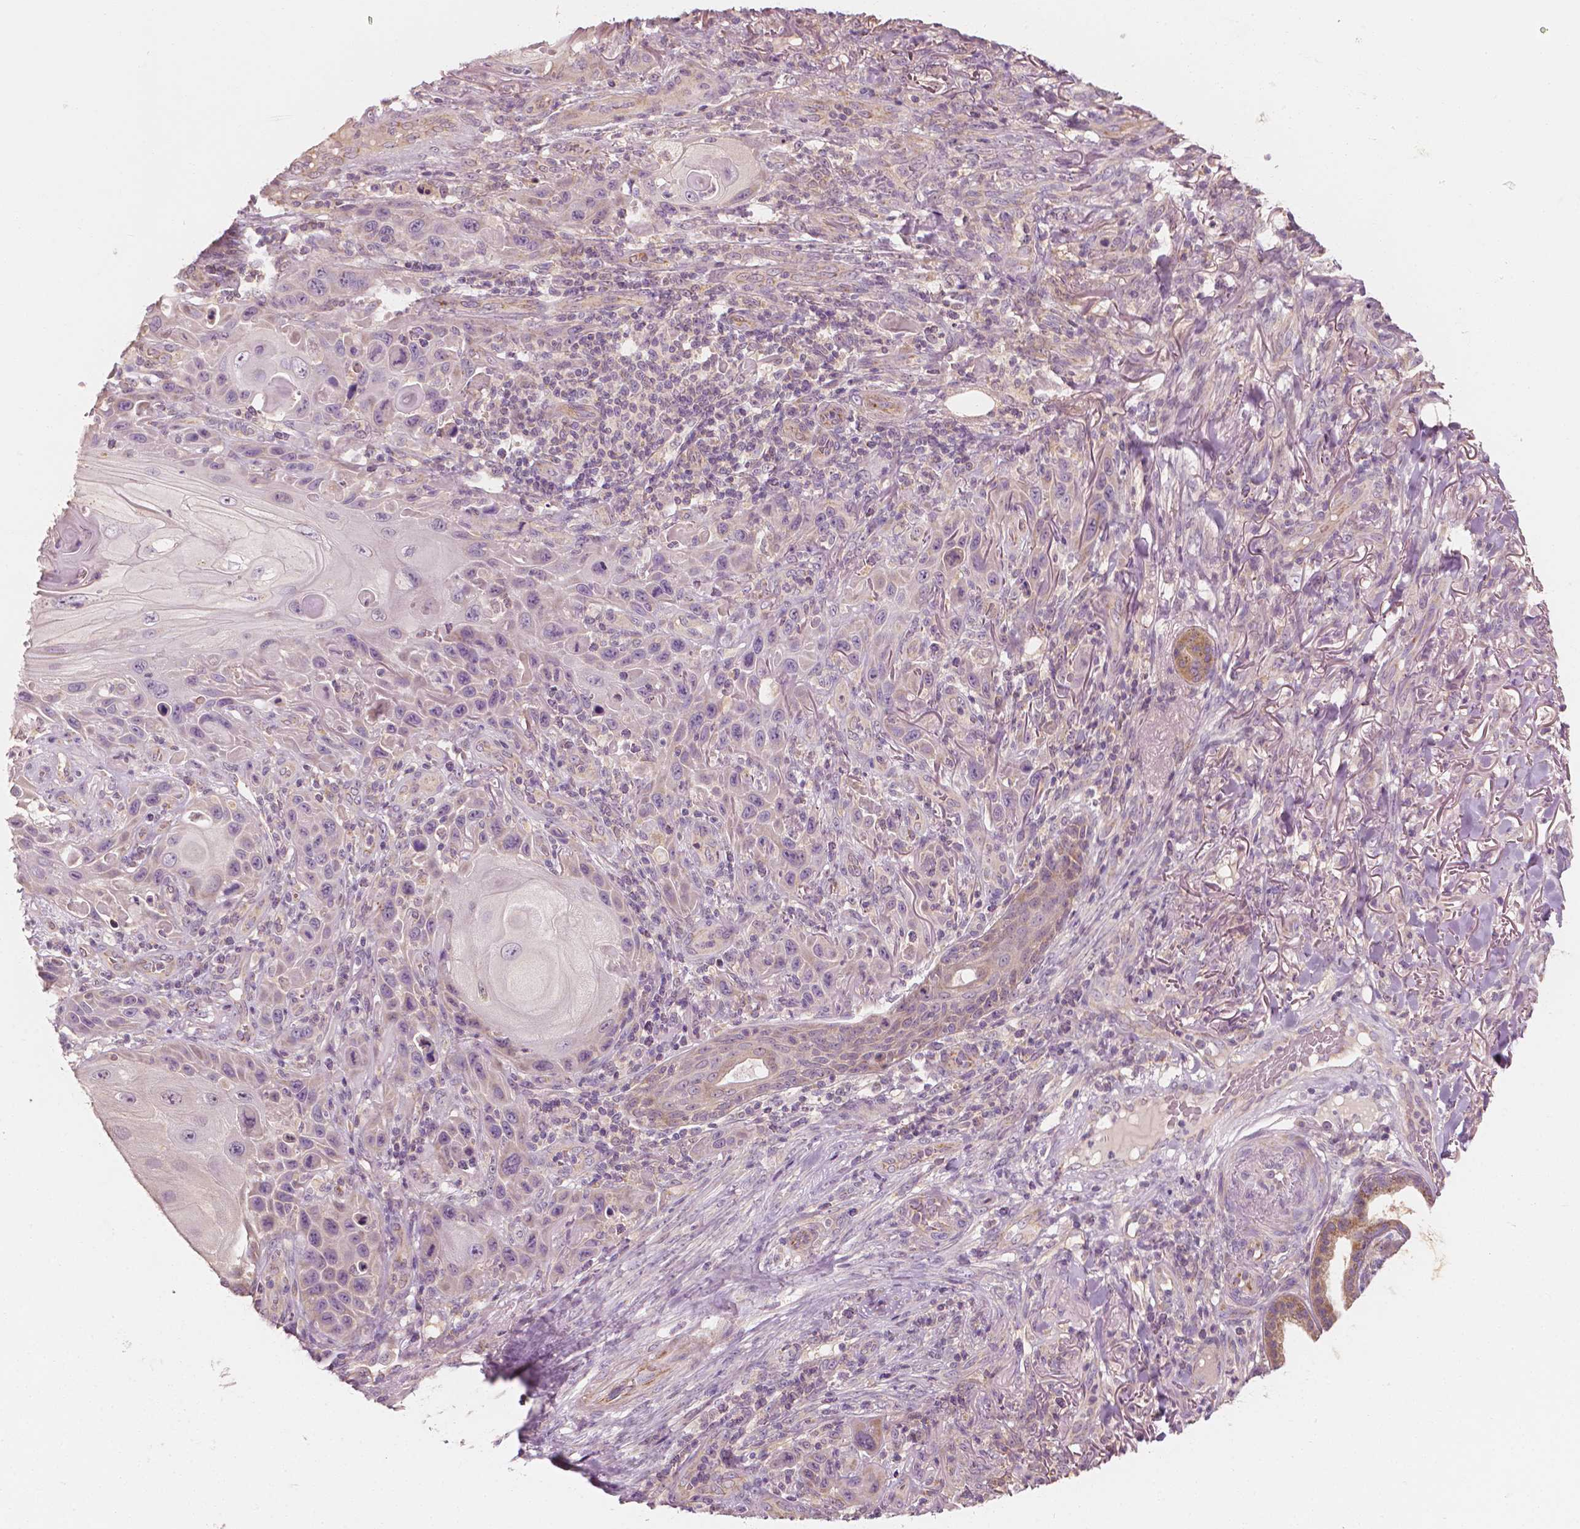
{"staining": {"intensity": "weak", "quantity": "<25%", "location": "cytoplasmic/membranous"}, "tissue": "skin cancer", "cell_type": "Tumor cells", "image_type": "cancer", "snomed": [{"axis": "morphology", "description": "Squamous cell carcinoma, NOS"}, {"axis": "topography", "description": "Skin"}], "caption": "DAB immunohistochemical staining of skin cancer shows no significant expression in tumor cells.", "gene": "SHPK", "patient": {"sex": "female", "age": 94}}